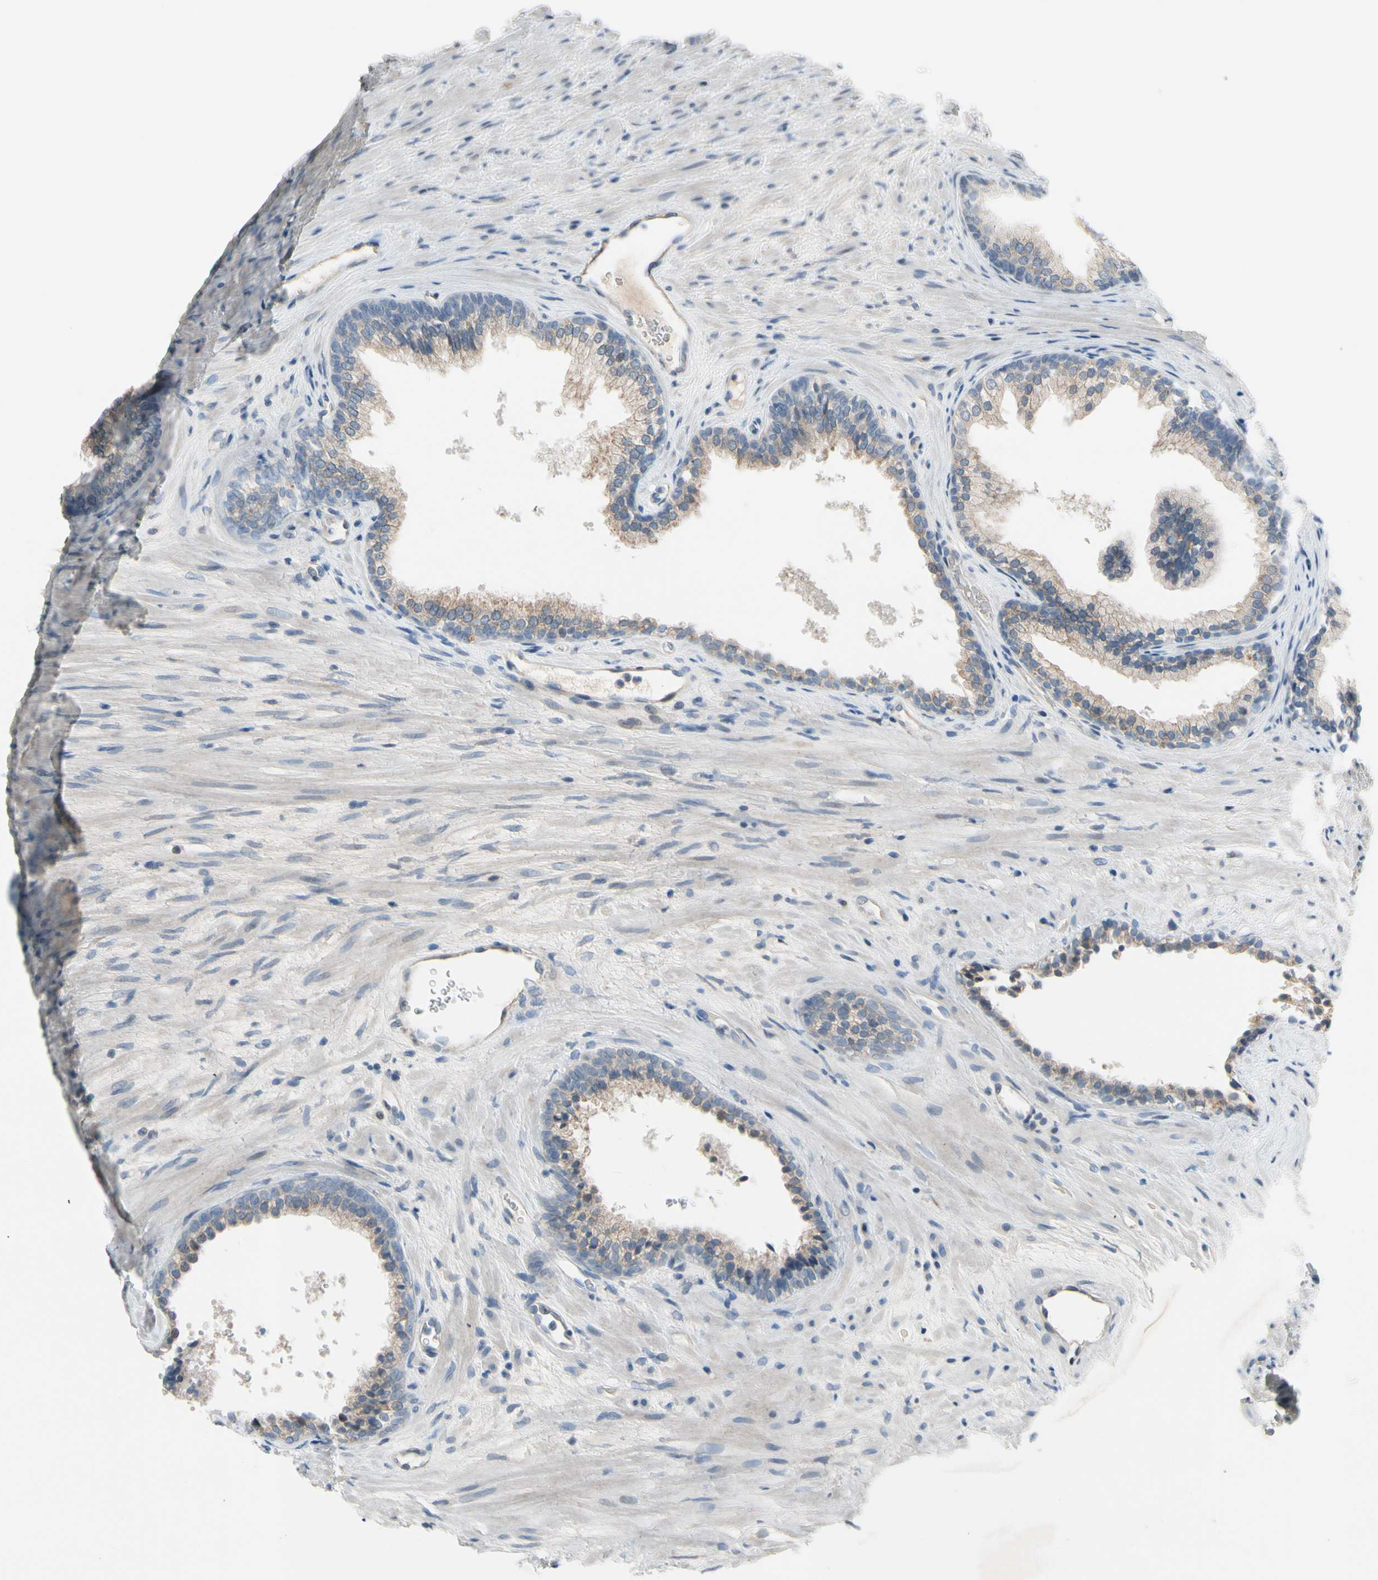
{"staining": {"intensity": "moderate", "quantity": ">75%", "location": "cytoplasmic/membranous"}, "tissue": "prostate", "cell_type": "Glandular cells", "image_type": "normal", "snomed": [{"axis": "morphology", "description": "Normal tissue, NOS"}, {"axis": "topography", "description": "Prostate"}], "caption": "Moderate cytoplasmic/membranous protein positivity is present in about >75% of glandular cells in prostate. The staining is performed using DAB brown chromogen to label protein expression. The nuclei are counter-stained blue using hematoxylin.", "gene": "PIP5K1B", "patient": {"sex": "male", "age": 76}}